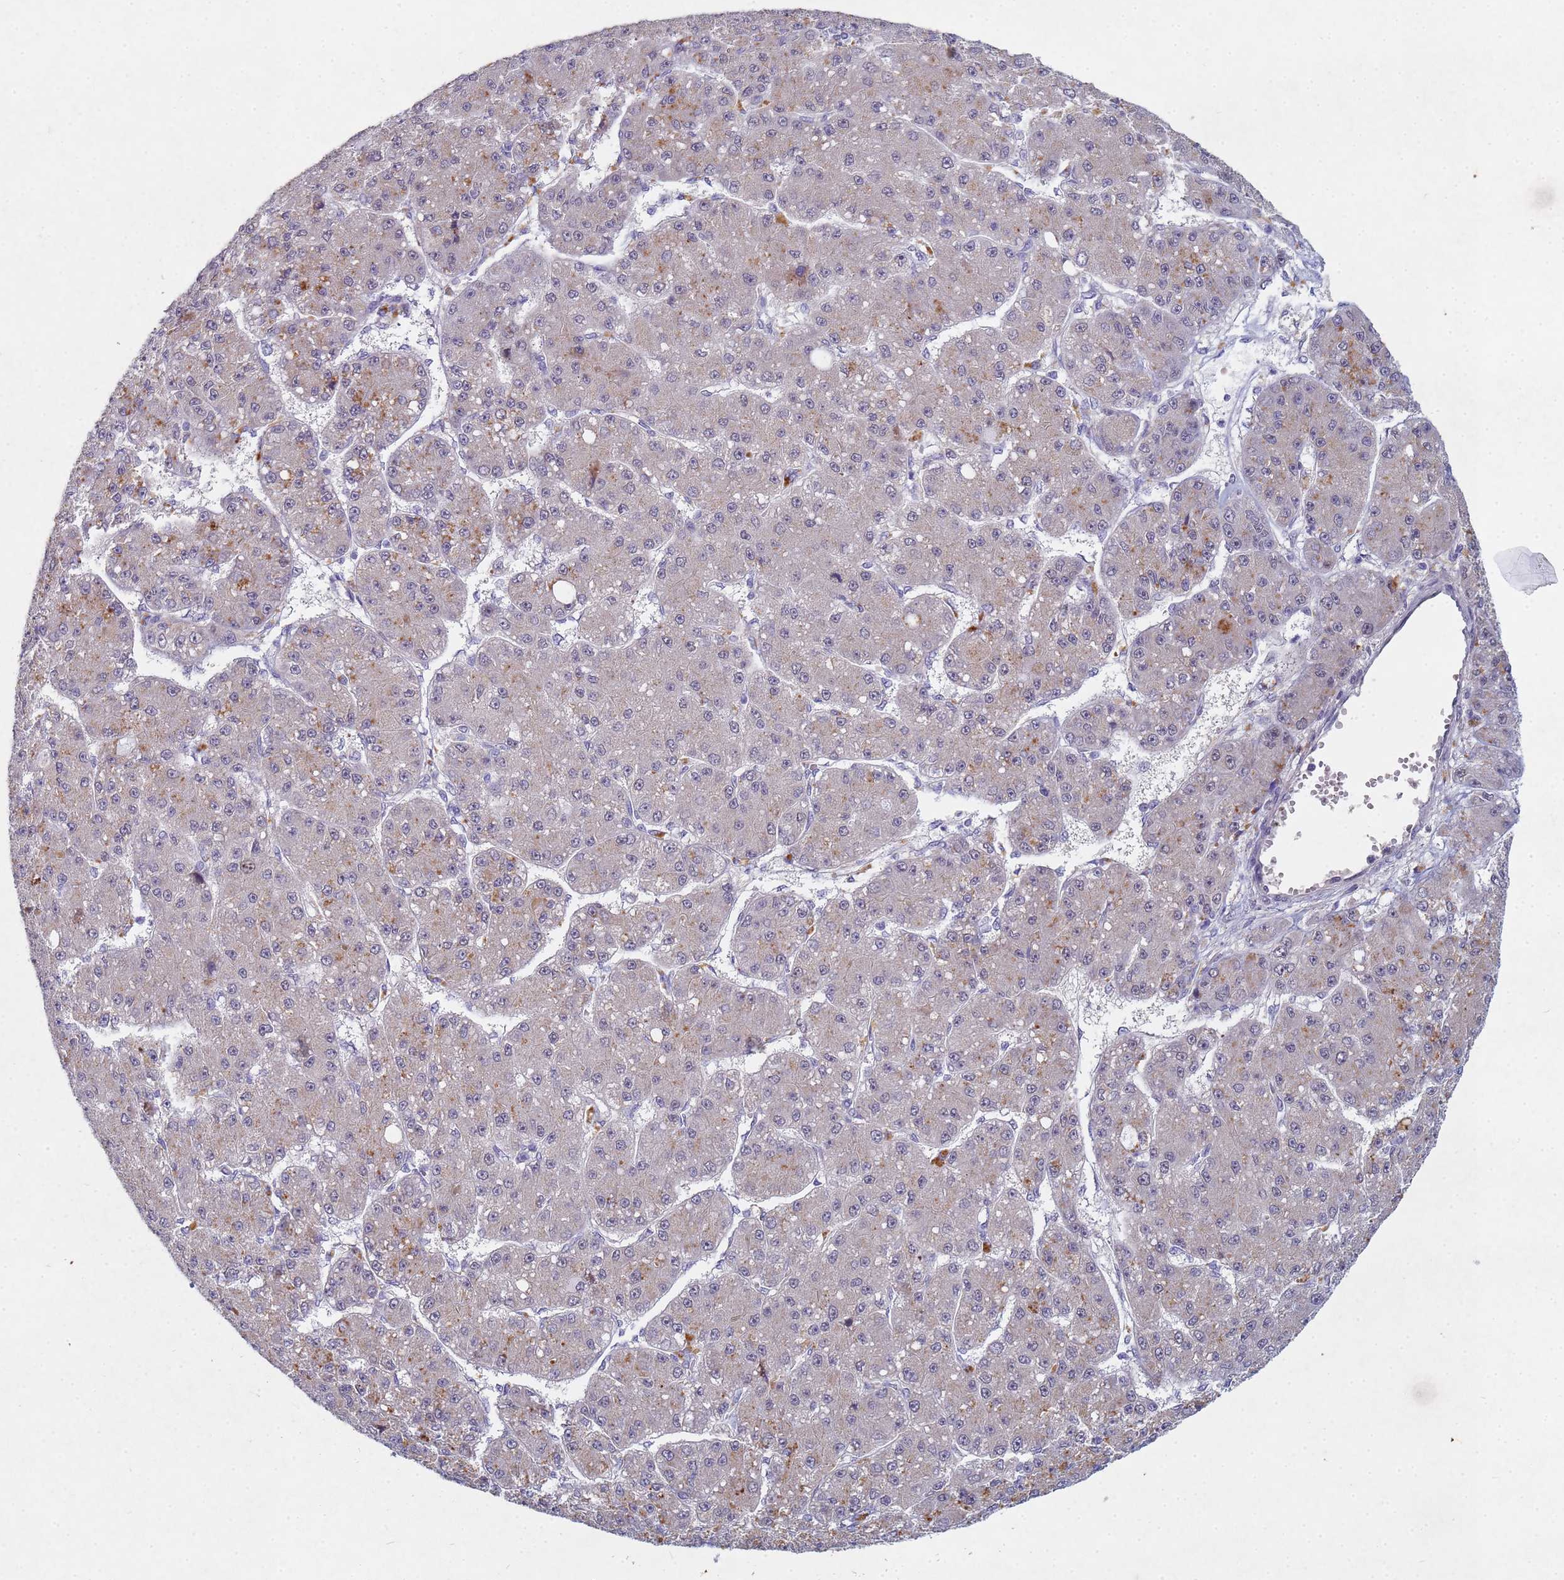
{"staining": {"intensity": "moderate", "quantity": "25%-75%", "location": "cytoplasmic/membranous"}, "tissue": "liver cancer", "cell_type": "Tumor cells", "image_type": "cancer", "snomed": [{"axis": "morphology", "description": "Carcinoma, Hepatocellular, NOS"}, {"axis": "topography", "description": "Liver"}], "caption": "Tumor cells show medium levels of moderate cytoplasmic/membranous expression in about 25%-75% of cells in liver cancer (hepatocellular carcinoma). The staining is performed using DAB brown chromogen to label protein expression. The nuclei are counter-stained blue using hematoxylin.", "gene": "TNPO2", "patient": {"sex": "male", "age": 67}}